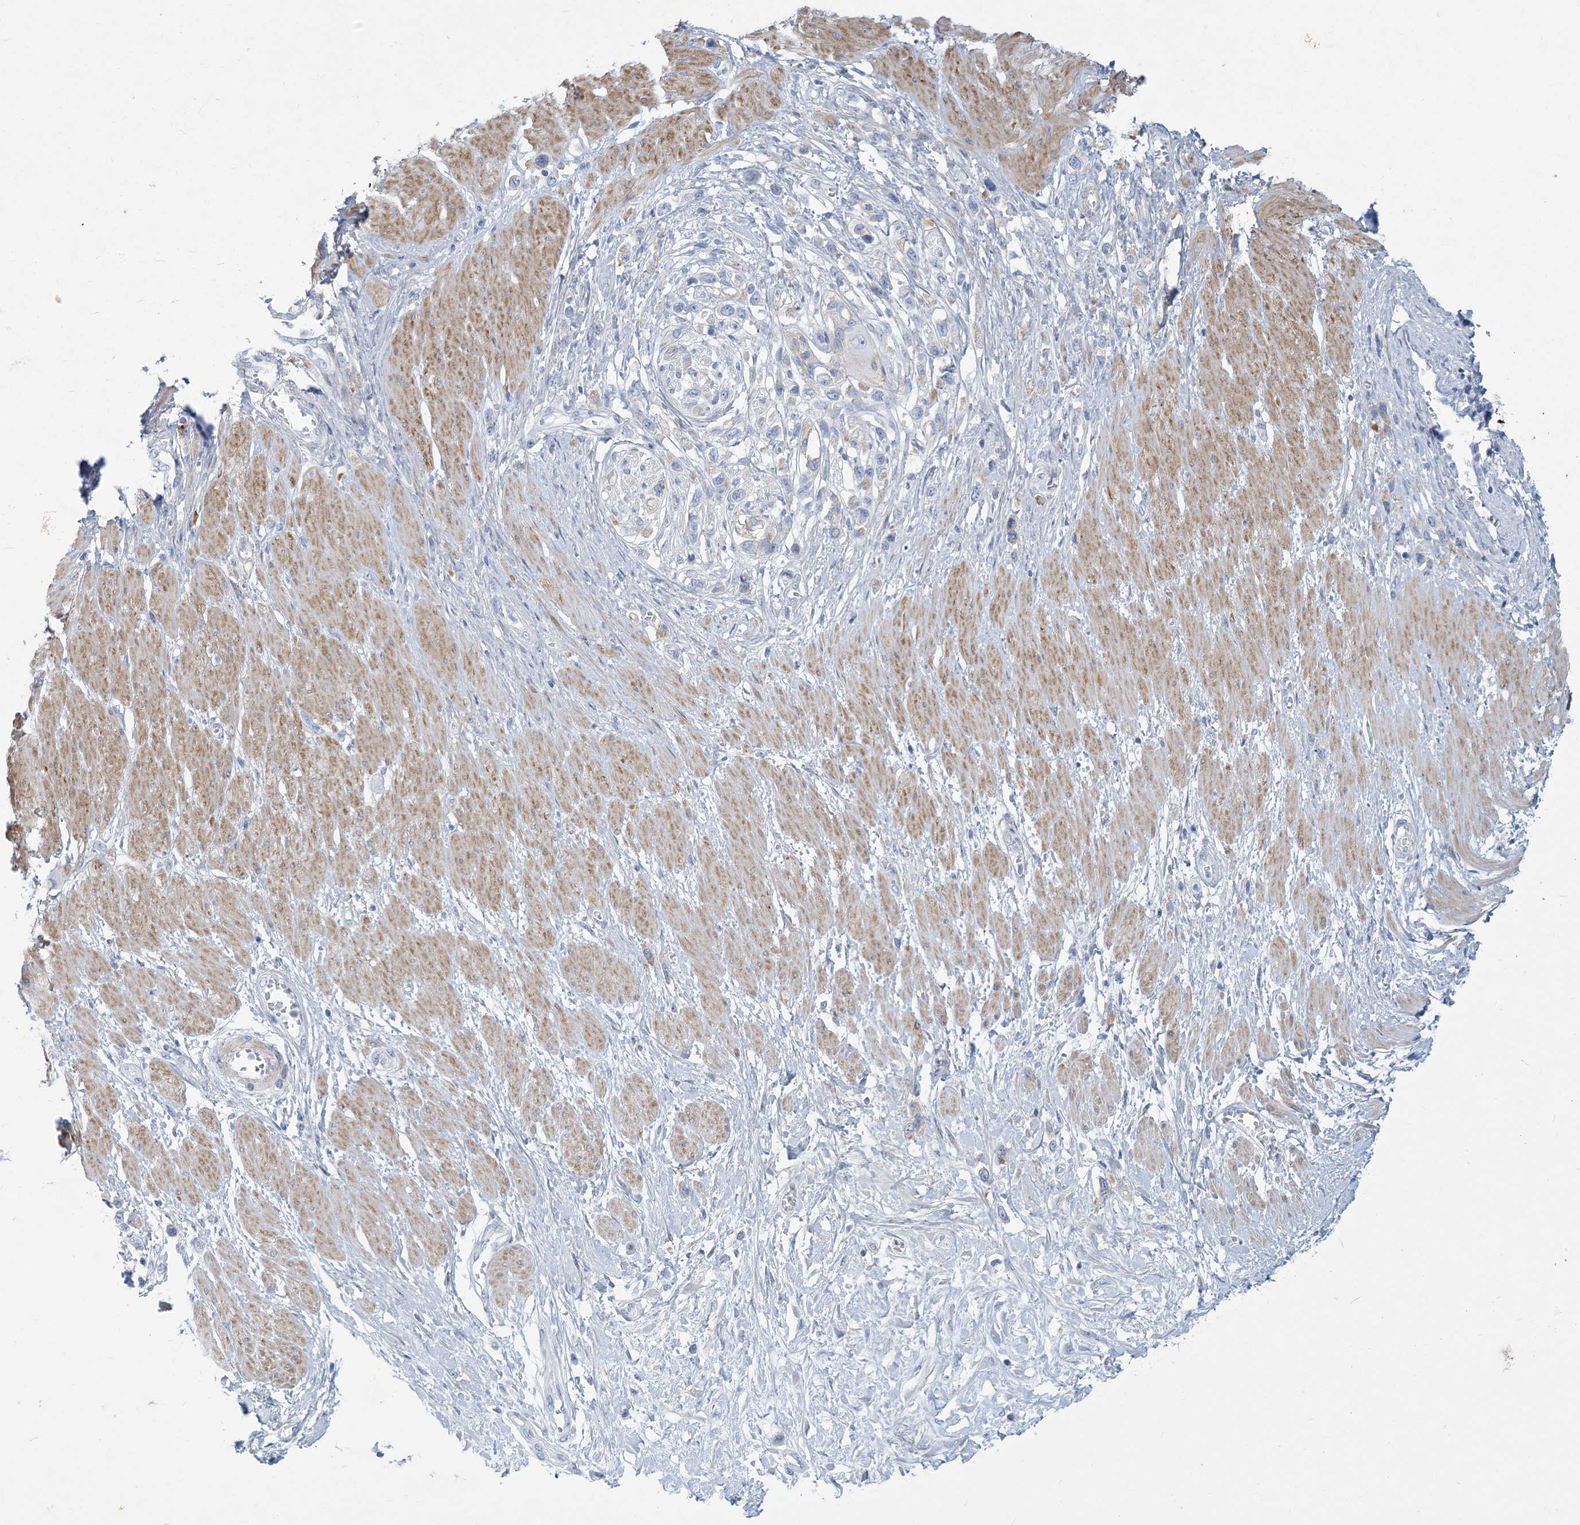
{"staining": {"intensity": "moderate", "quantity": "<25%", "location": "cytoplasmic/membranous"}, "tissue": "stomach cancer", "cell_type": "Tumor cells", "image_type": "cancer", "snomed": [{"axis": "morphology", "description": "Normal tissue, NOS"}, {"axis": "morphology", "description": "Adenocarcinoma, NOS"}, {"axis": "topography", "description": "Stomach, upper"}, {"axis": "topography", "description": "Stomach"}], "caption": "Immunohistochemical staining of adenocarcinoma (stomach) exhibits low levels of moderate cytoplasmic/membranous expression in about <25% of tumor cells.", "gene": "MOXD1", "patient": {"sex": "female", "age": 65}}